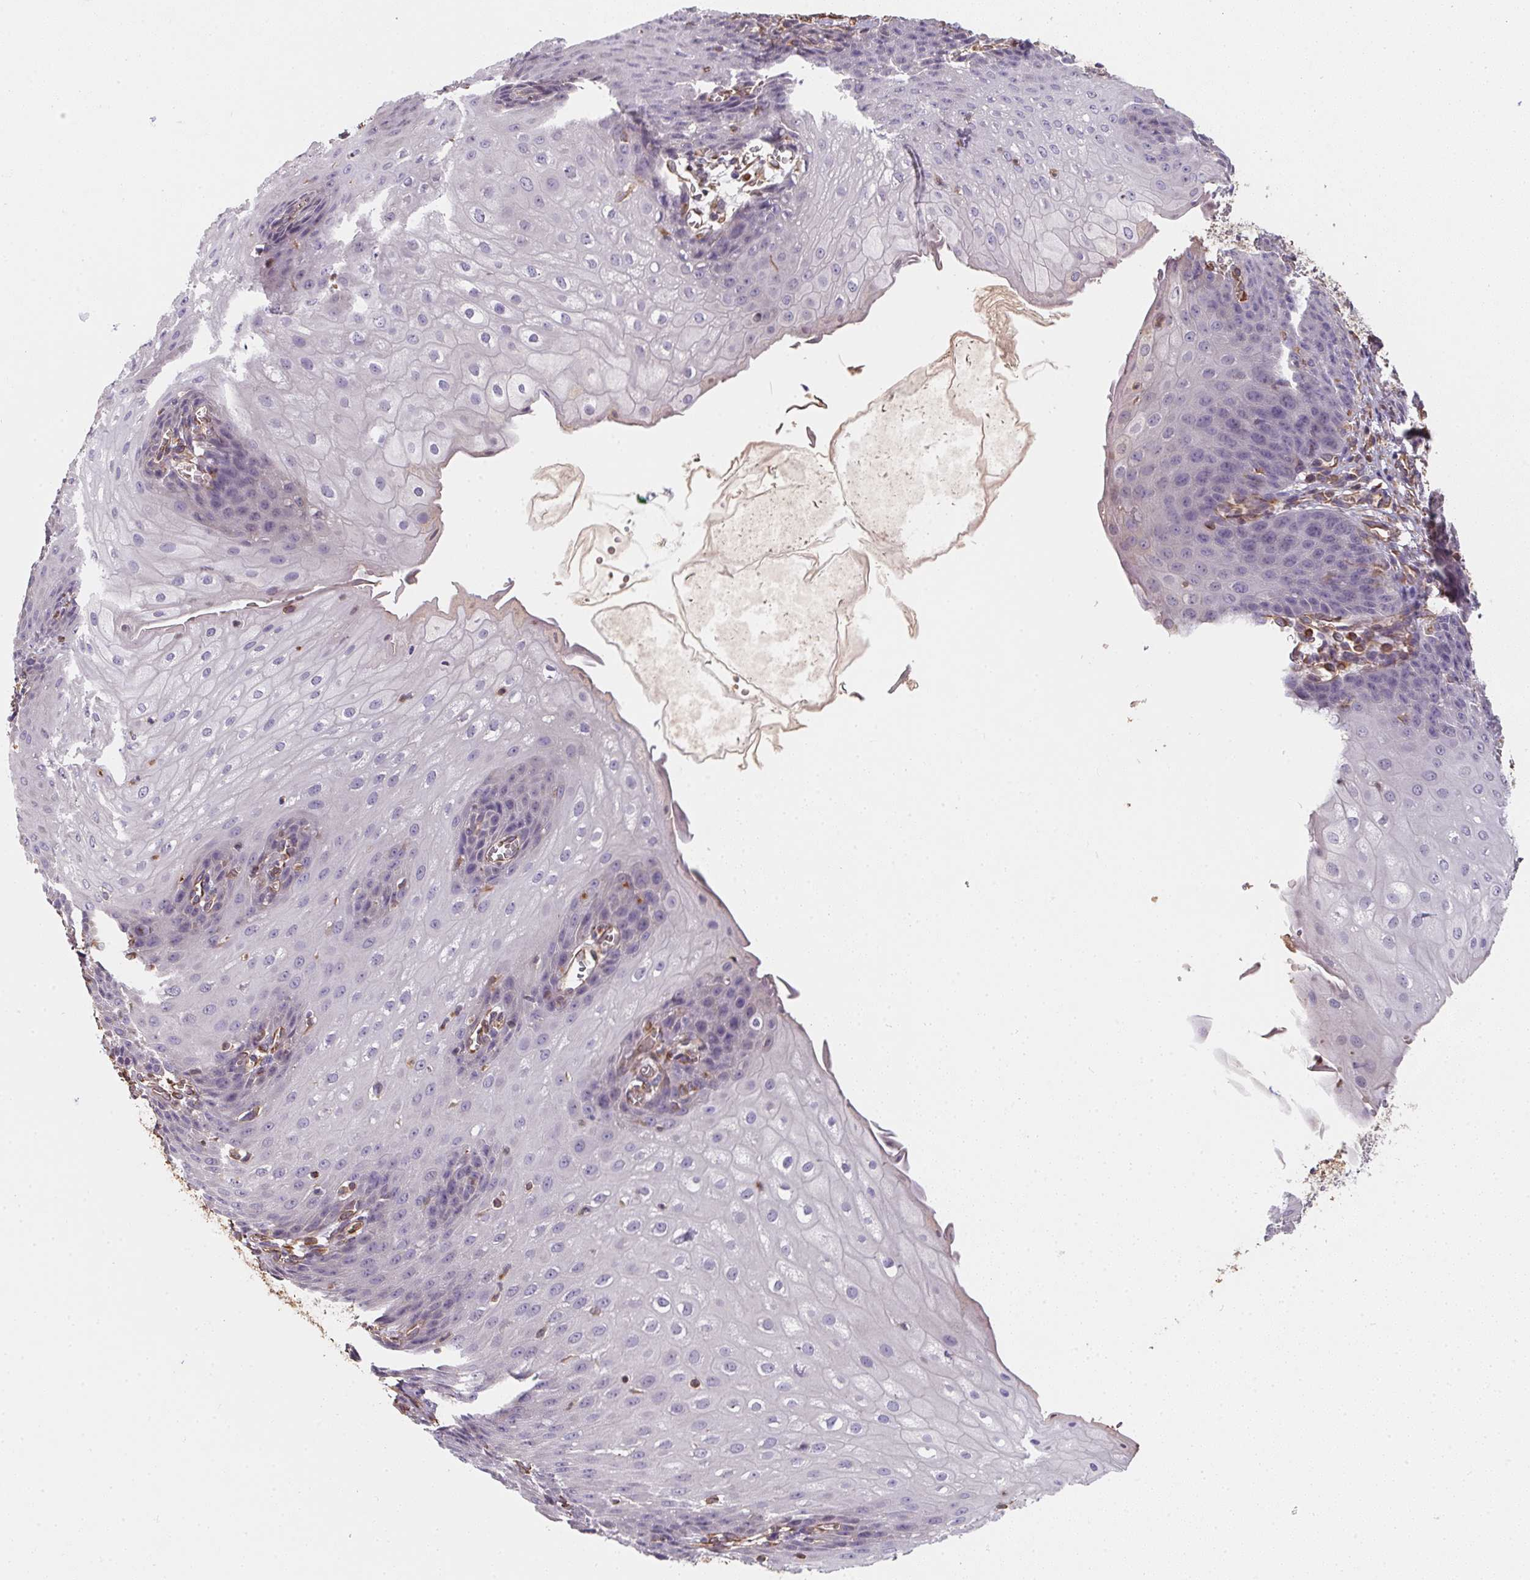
{"staining": {"intensity": "negative", "quantity": "none", "location": "none"}, "tissue": "esophagus", "cell_type": "Squamous epithelial cells", "image_type": "normal", "snomed": [{"axis": "morphology", "description": "Normal tissue, NOS"}, {"axis": "topography", "description": "Esophagus"}], "caption": "Immunohistochemistry (IHC) image of unremarkable esophagus: esophagus stained with DAB demonstrates no significant protein positivity in squamous epithelial cells.", "gene": "TBKBP1", "patient": {"sex": "male", "age": 71}}